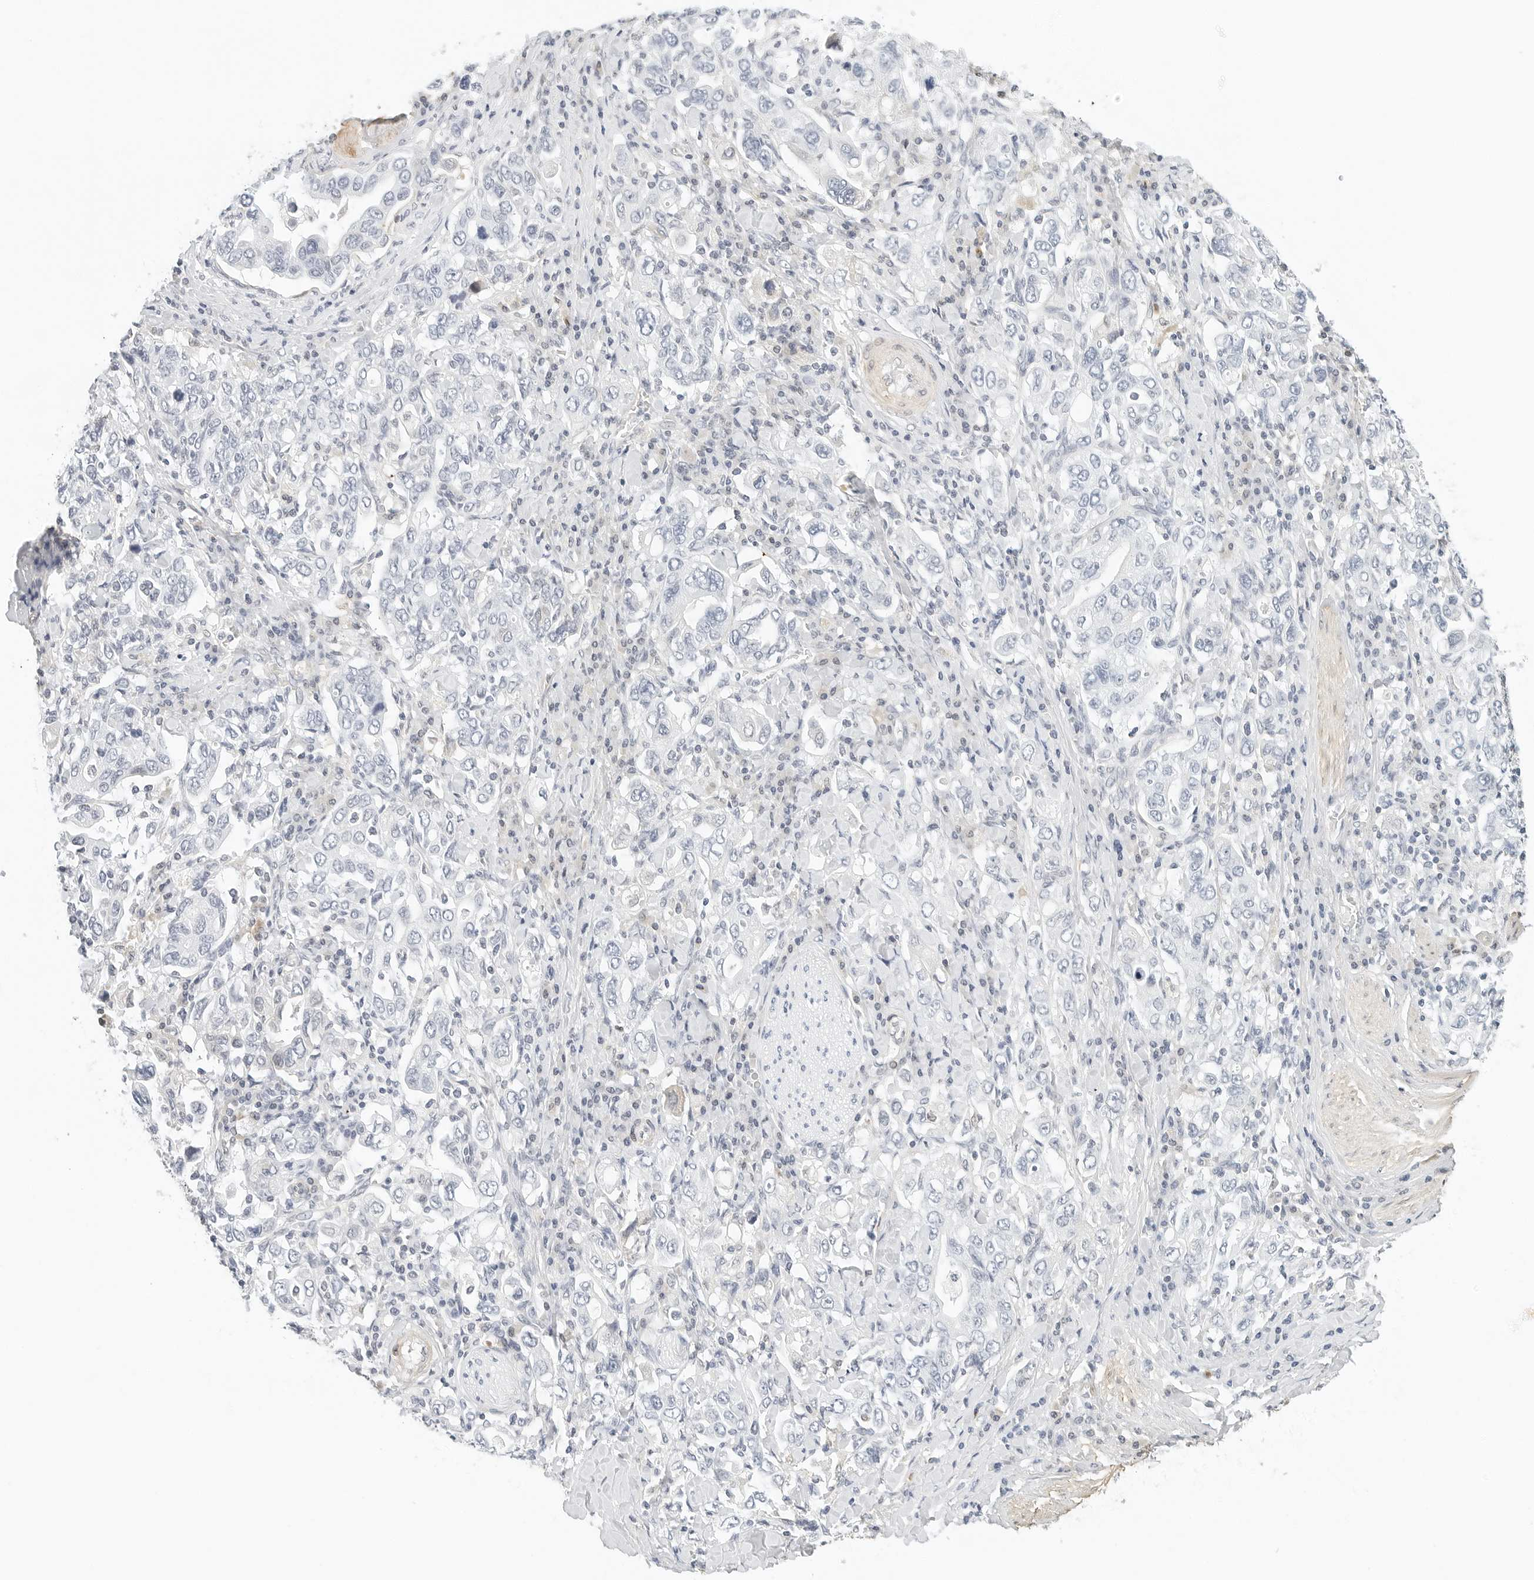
{"staining": {"intensity": "negative", "quantity": "none", "location": "none"}, "tissue": "stomach cancer", "cell_type": "Tumor cells", "image_type": "cancer", "snomed": [{"axis": "morphology", "description": "Adenocarcinoma, NOS"}, {"axis": "topography", "description": "Stomach, upper"}], "caption": "IHC micrograph of human adenocarcinoma (stomach) stained for a protein (brown), which demonstrates no positivity in tumor cells.", "gene": "PKDCC", "patient": {"sex": "male", "age": 62}}